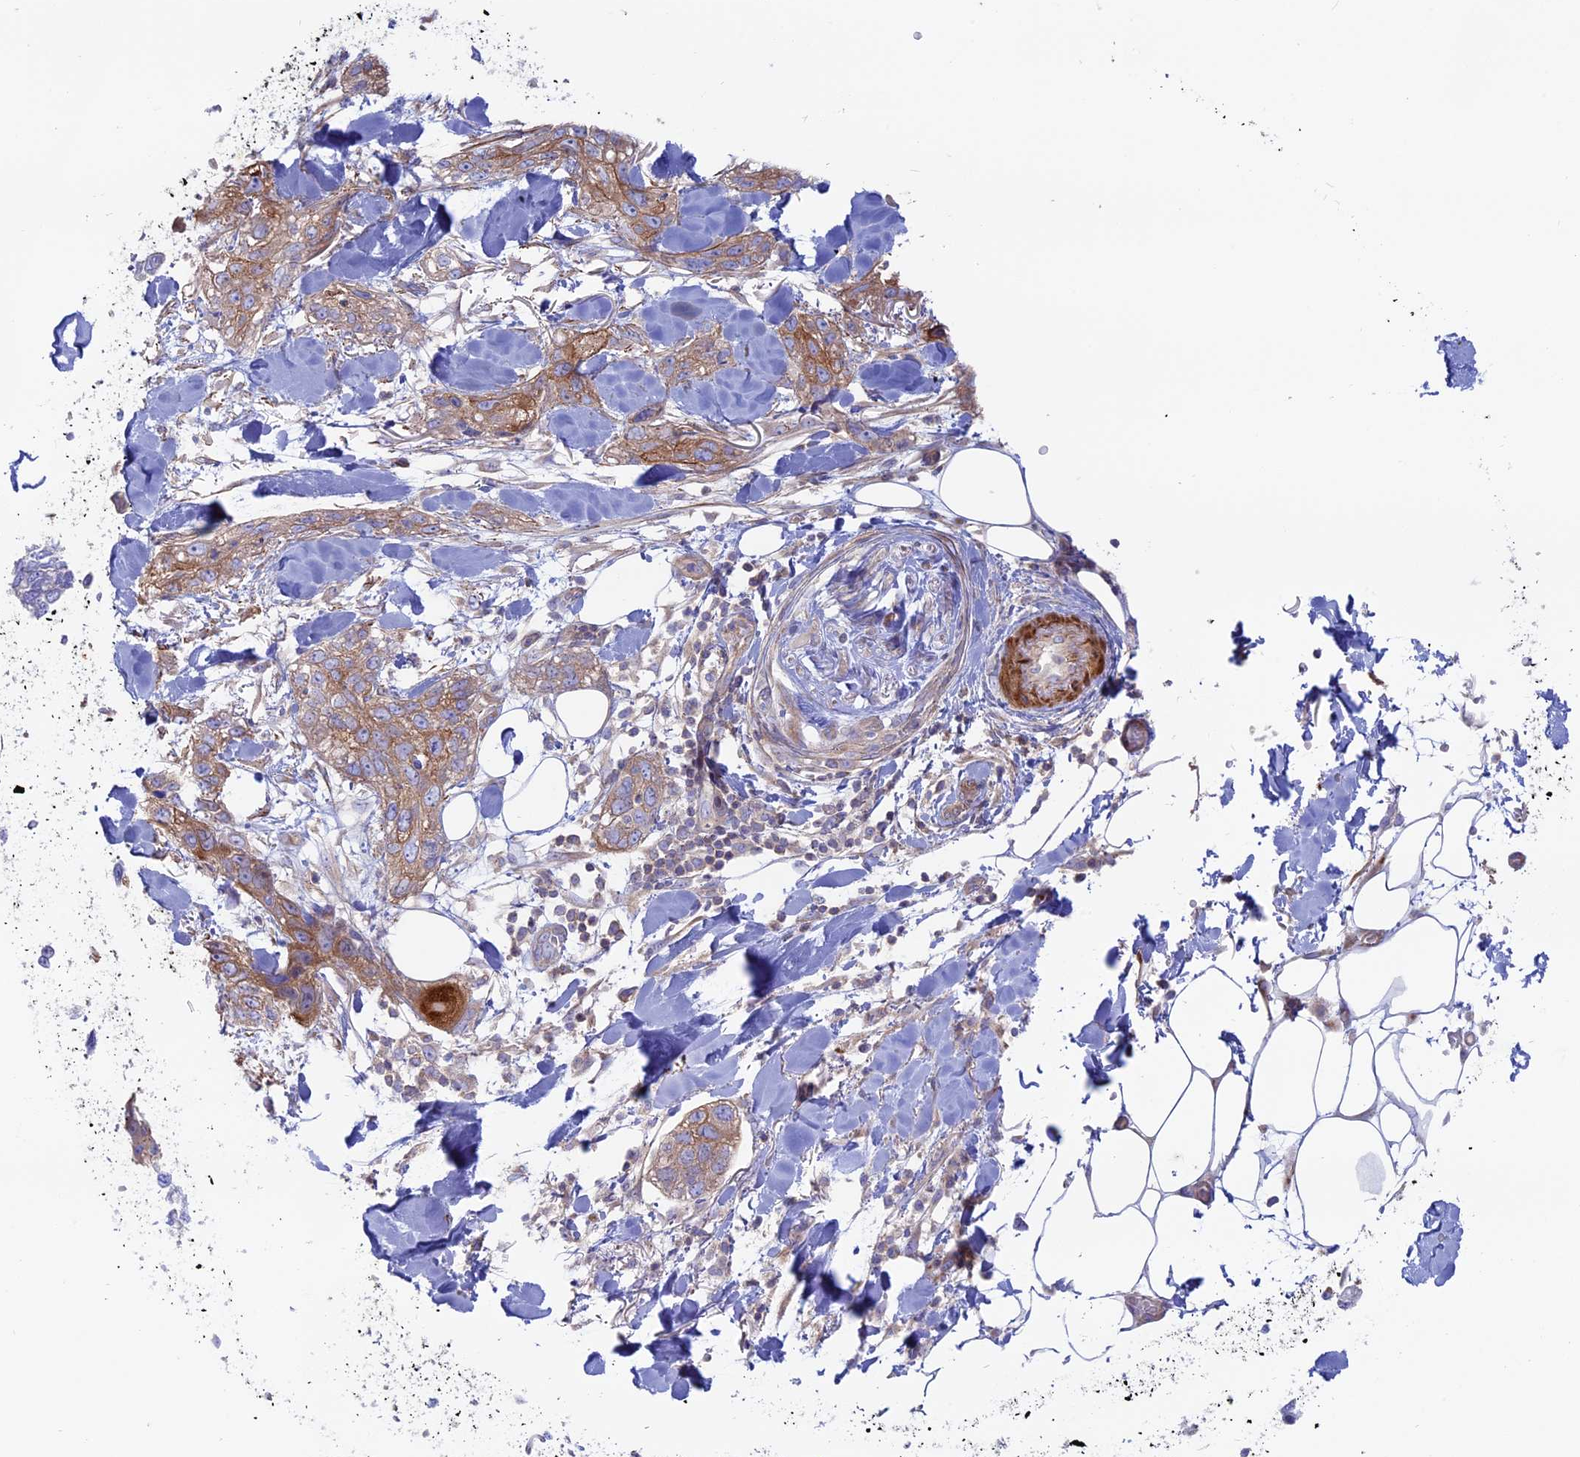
{"staining": {"intensity": "moderate", "quantity": ">75%", "location": "cytoplasmic/membranous"}, "tissue": "skin cancer", "cell_type": "Tumor cells", "image_type": "cancer", "snomed": [{"axis": "morphology", "description": "Normal tissue, NOS"}, {"axis": "morphology", "description": "Squamous cell carcinoma, NOS"}, {"axis": "topography", "description": "Skin"}], "caption": "Squamous cell carcinoma (skin) tissue displays moderate cytoplasmic/membranous expression in about >75% of tumor cells (Brightfield microscopy of DAB IHC at high magnification).", "gene": "MYO5B", "patient": {"sex": "male", "age": 72}}